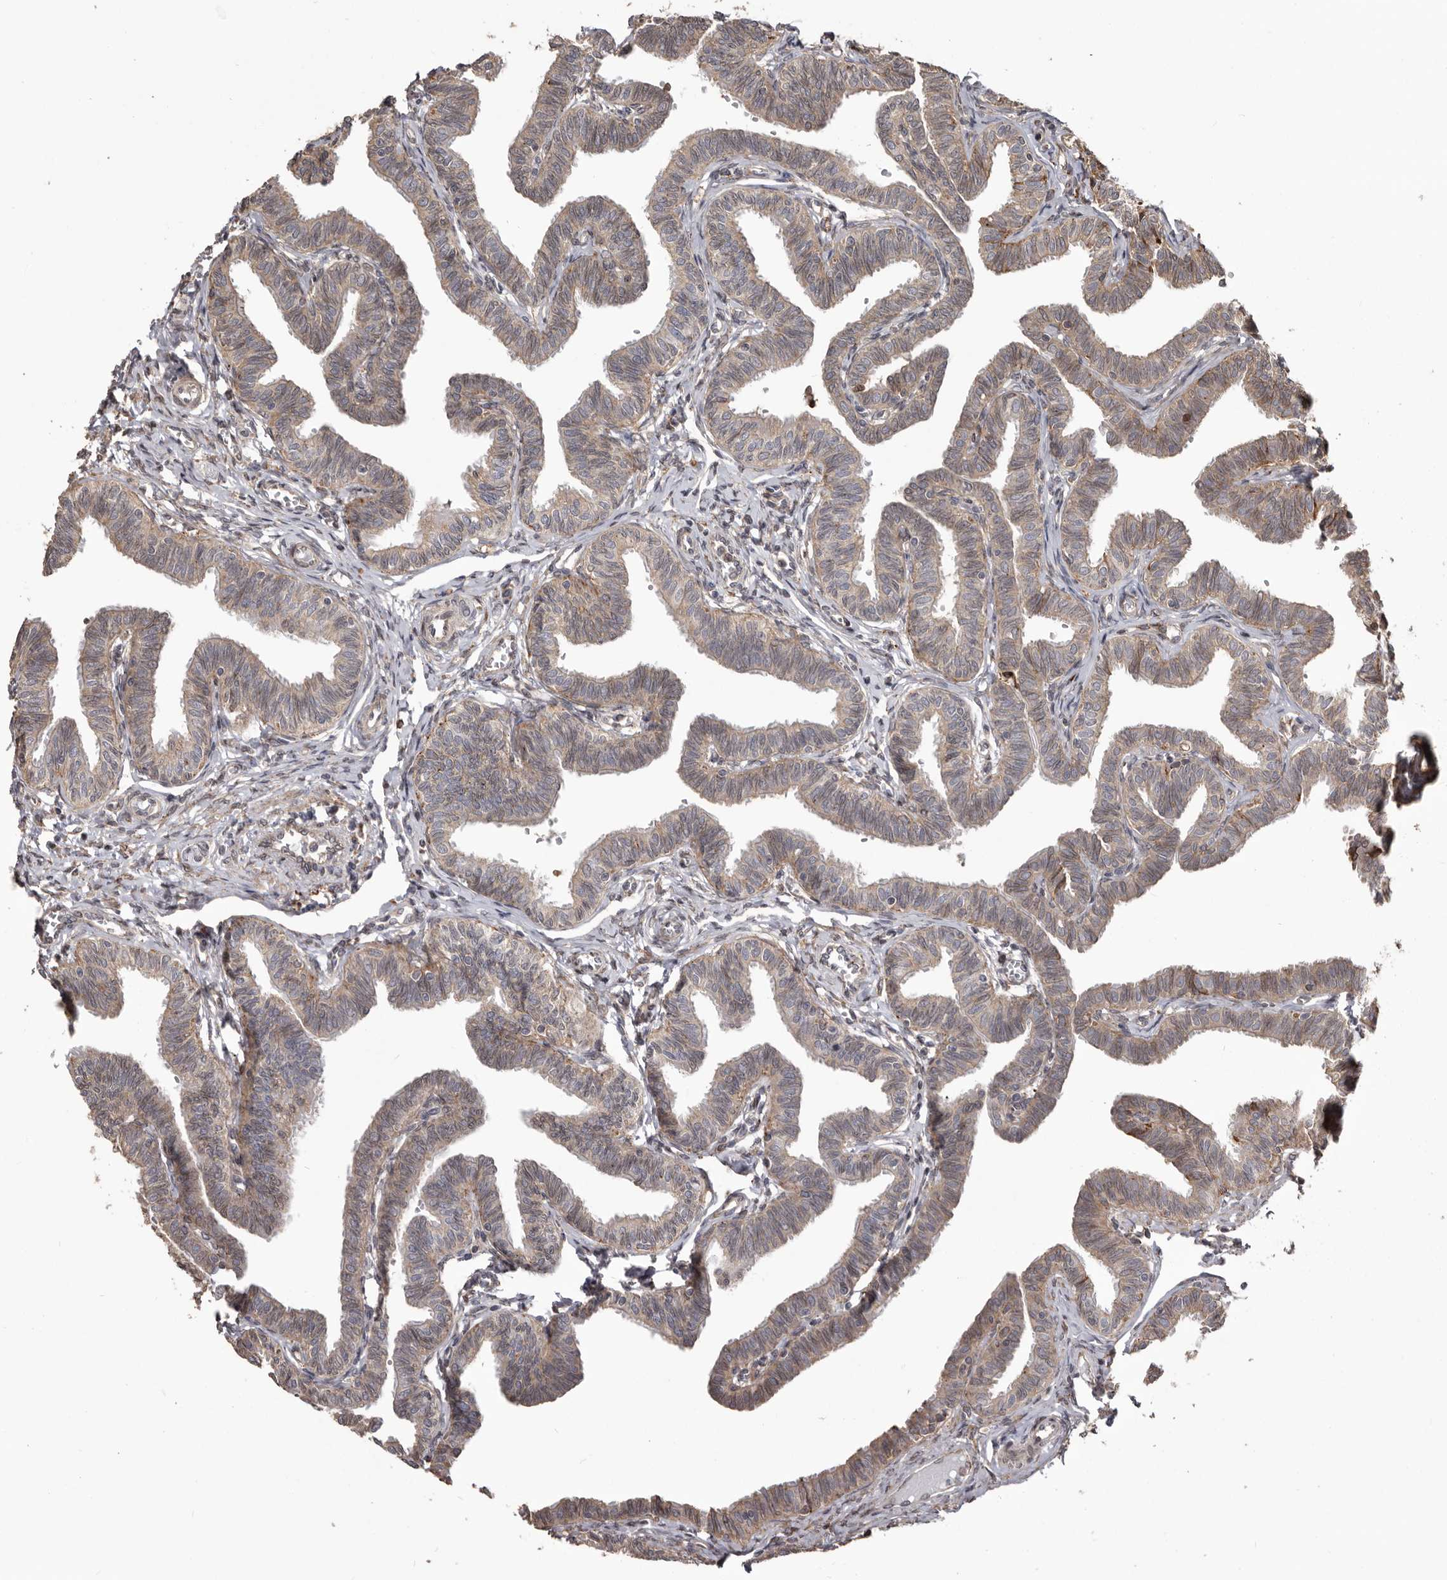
{"staining": {"intensity": "moderate", "quantity": "25%-75%", "location": "cytoplasmic/membranous"}, "tissue": "fallopian tube", "cell_type": "Glandular cells", "image_type": "normal", "snomed": [{"axis": "morphology", "description": "Normal tissue, NOS"}, {"axis": "topography", "description": "Fallopian tube"}, {"axis": "topography", "description": "Ovary"}], "caption": "Protein expression by immunohistochemistry displays moderate cytoplasmic/membranous positivity in about 25%-75% of glandular cells in normal fallopian tube. (DAB (3,3'-diaminobenzidine) = brown stain, brightfield microscopy at high magnification).", "gene": "NUP43", "patient": {"sex": "female", "age": 23}}